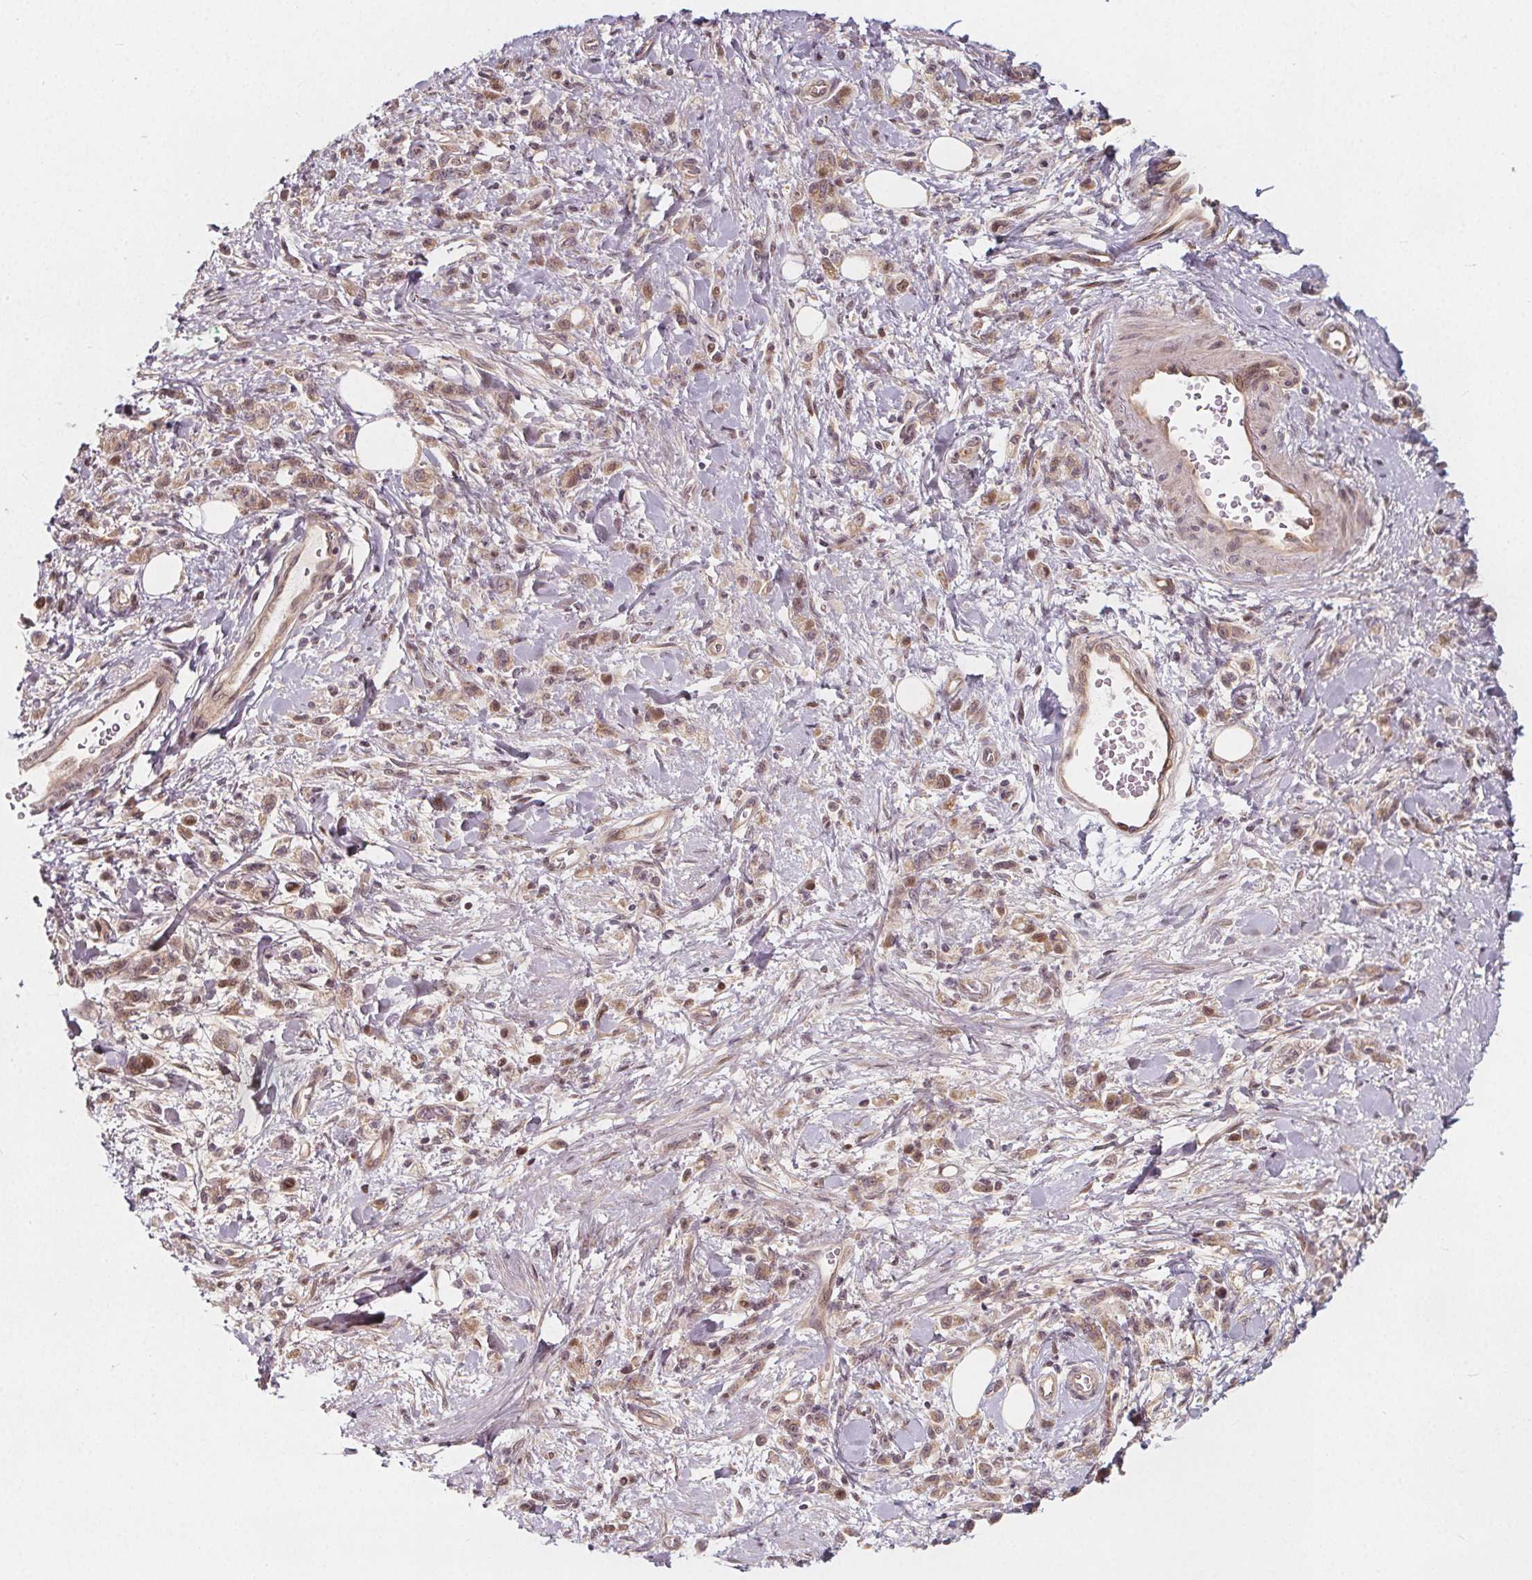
{"staining": {"intensity": "weak", "quantity": ">75%", "location": "cytoplasmic/membranous,nuclear"}, "tissue": "stomach cancer", "cell_type": "Tumor cells", "image_type": "cancer", "snomed": [{"axis": "morphology", "description": "Adenocarcinoma, NOS"}, {"axis": "topography", "description": "Stomach"}], "caption": "A high-resolution micrograph shows IHC staining of adenocarcinoma (stomach), which demonstrates weak cytoplasmic/membranous and nuclear expression in approximately >75% of tumor cells.", "gene": "AKT1S1", "patient": {"sex": "male", "age": 77}}